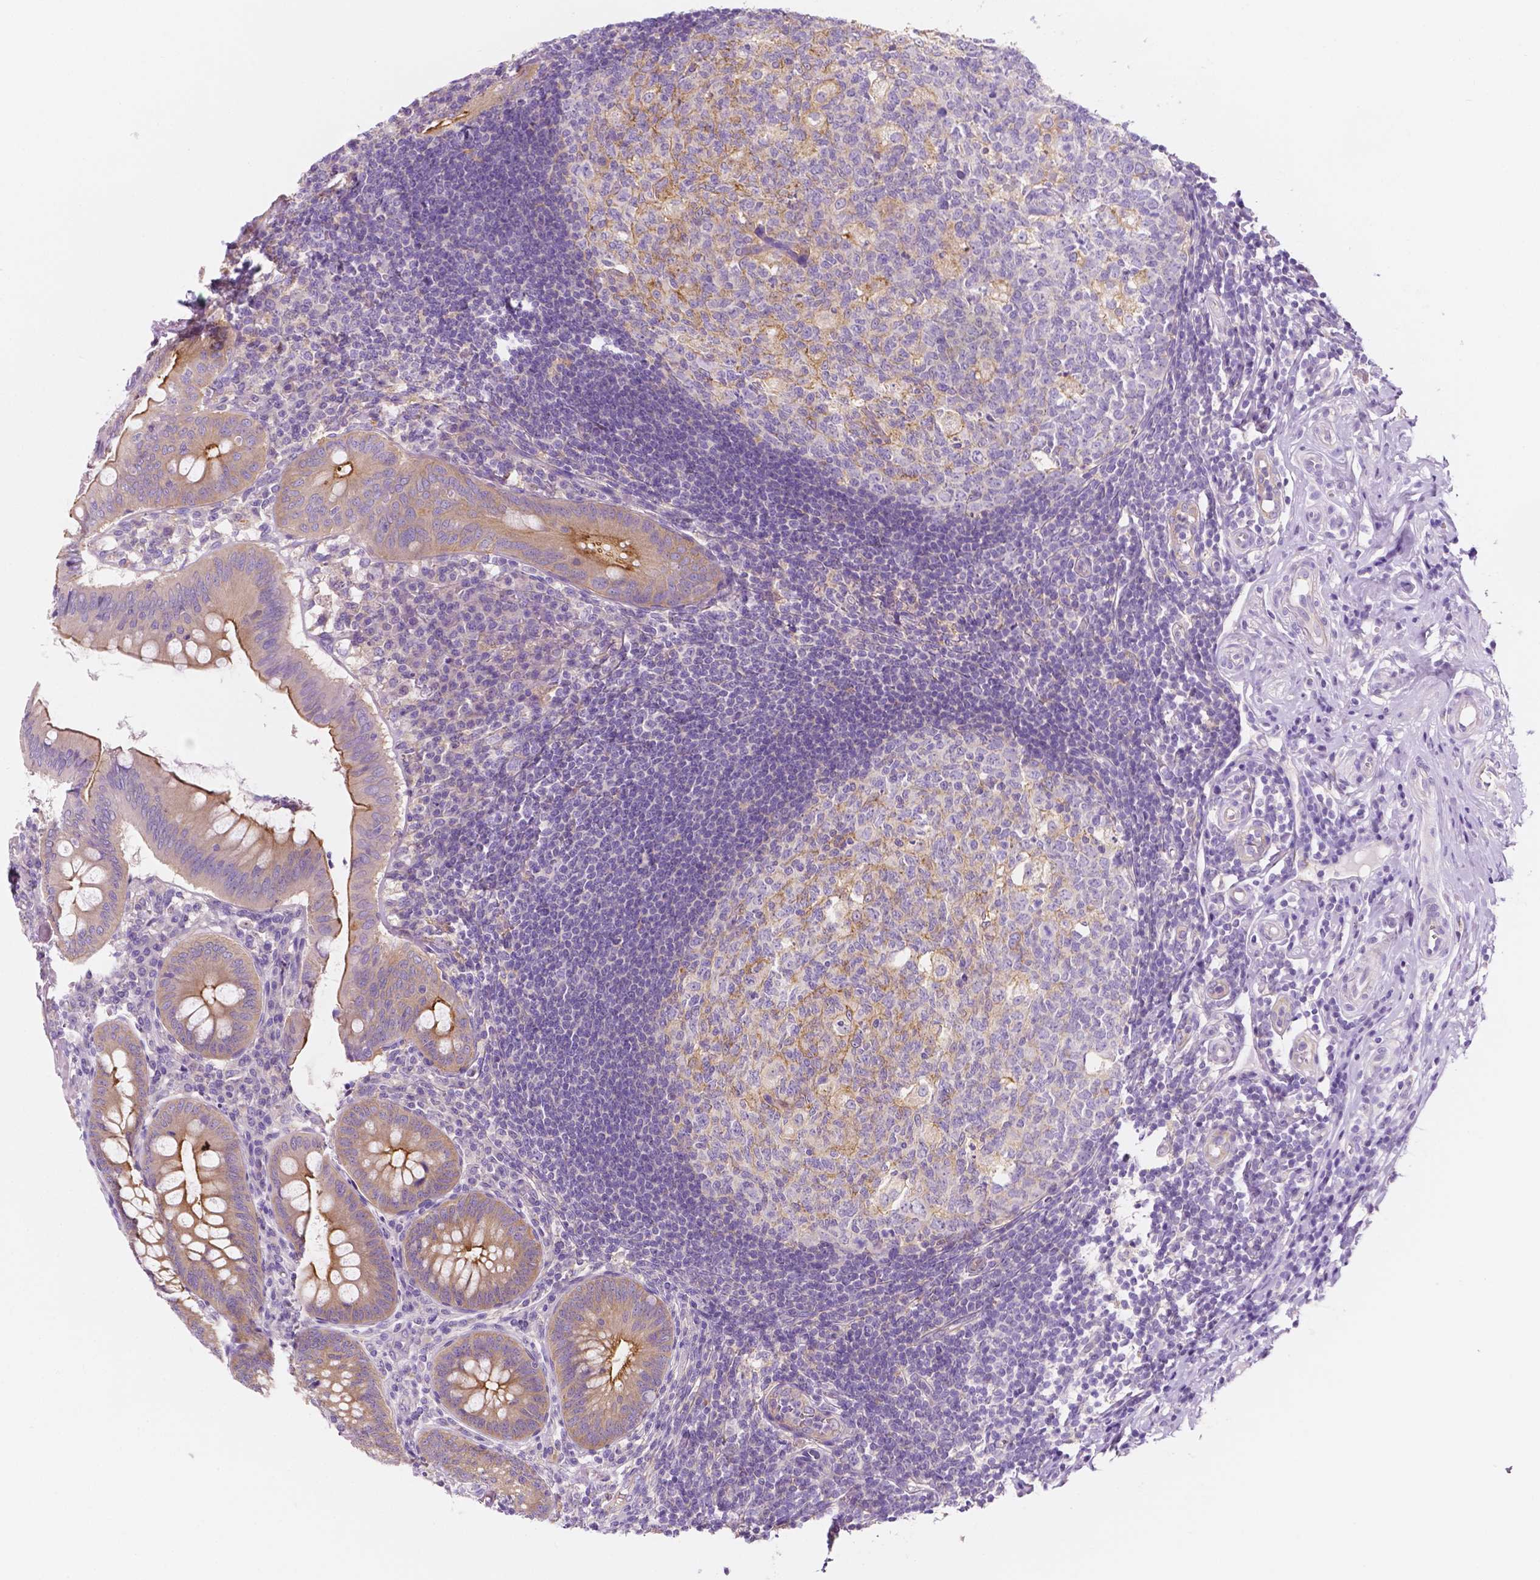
{"staining": {"intensity": "weak", "quantity": ">75%", "location": "cytoplasmic/membranous"}, "tissue": "appendix", "cell_type": "Glandular cells", "image_type": "normal", "snomed": [{"axis": "morphology", "description": "Normal tissue, NOS"}, {"axis": "morphology", "description": "Inflammation, NOS"}, {"axis": "topography", "description": "Appendix"}], "caption": "Weak cytoplasmic/membranous staining for a protein is seen in about >75% of glandular cells of normal appendix using immunohistochemistry (IHC).", "gene": "SIRT2", "patient": {"sex": "male", "age": 16}}